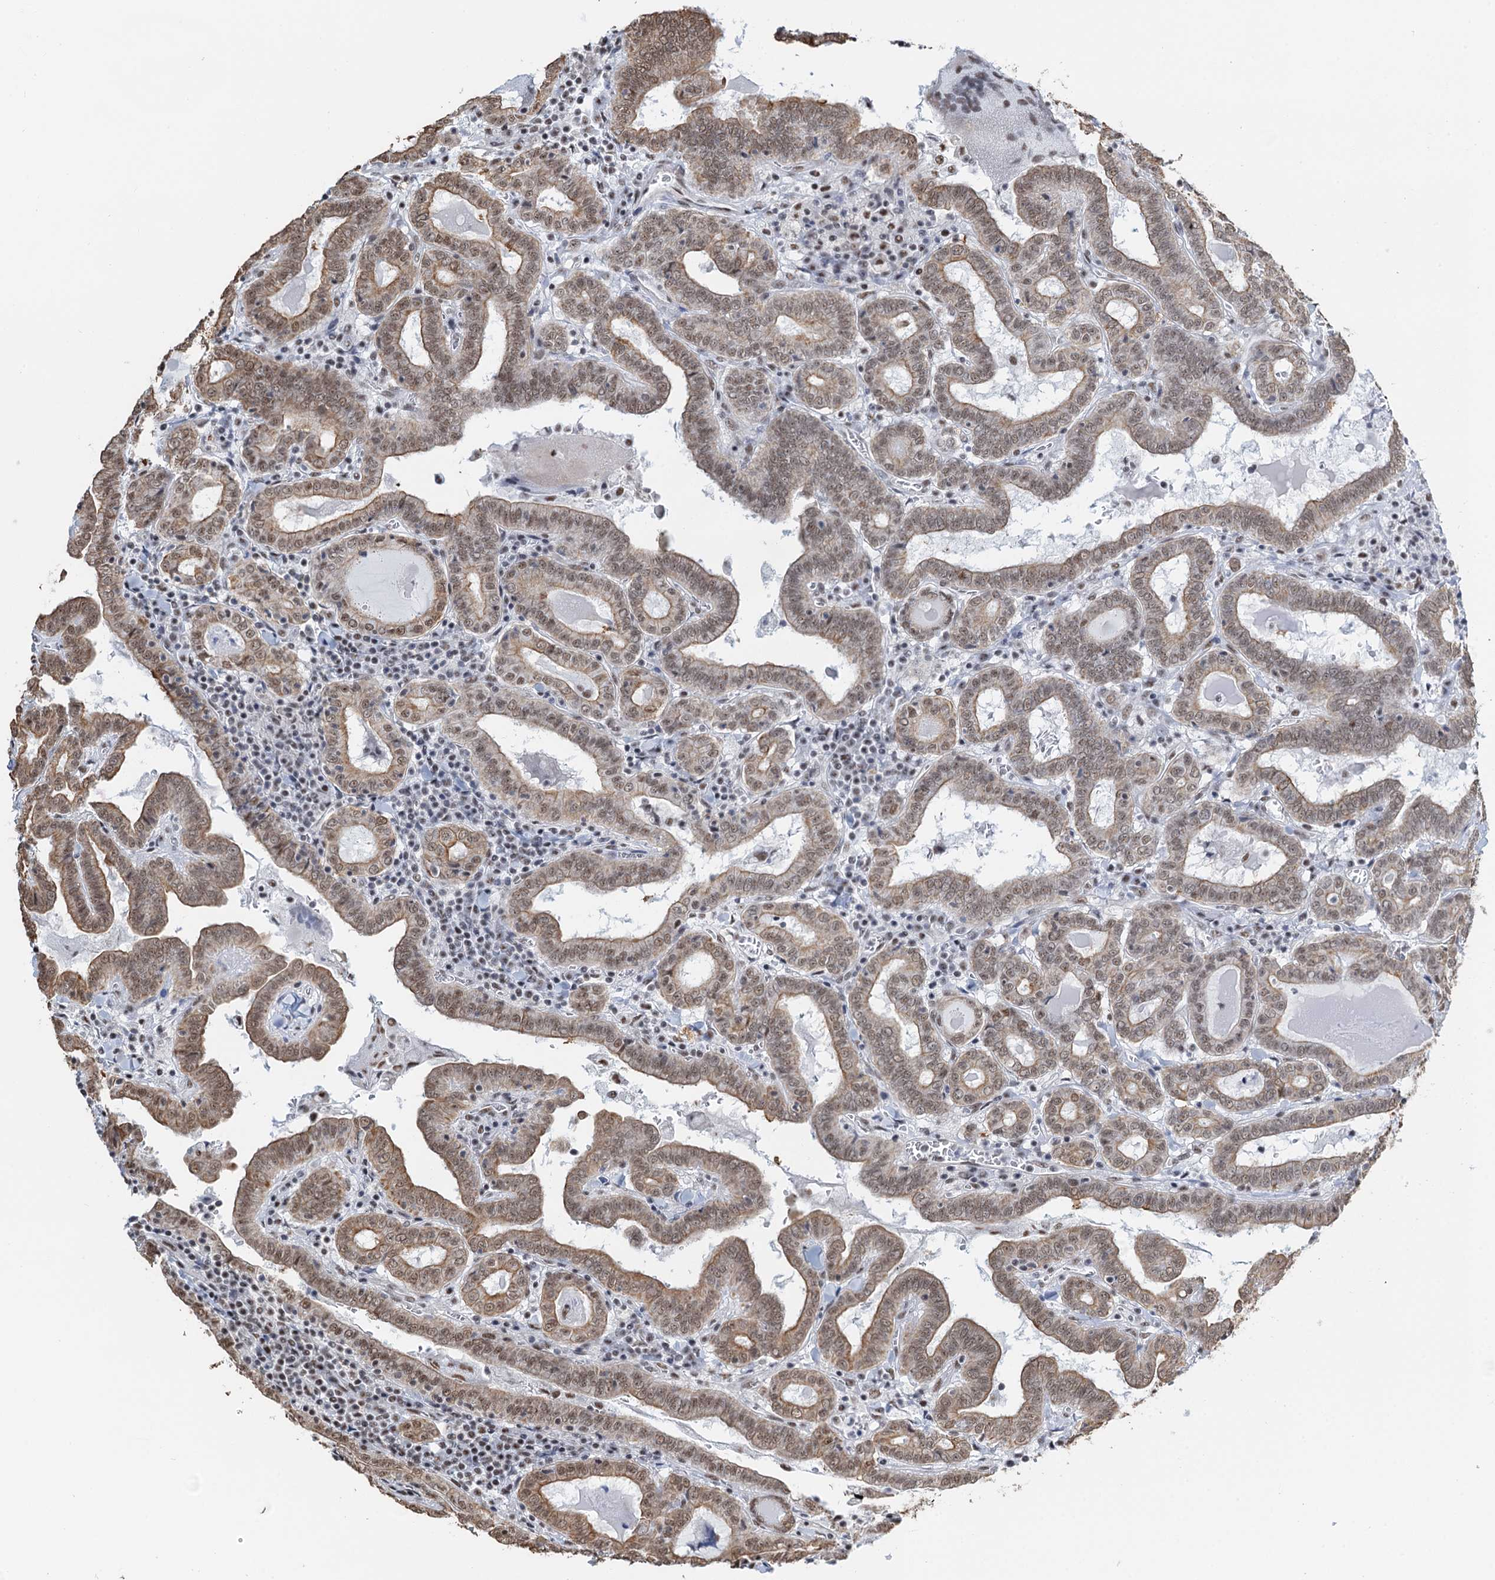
{"staining": {"intensity": "moderate", "quantity": ">75%", "location": "cytoplasmic/membranous,nuclear"}, "tissue": "thyroid cancer", "cell_type": "Tumor cells", "image_type": "cancer", "snomed": [{"axis": "morphology", "description": "Papillary adenocarcinoma, NOS"}, {"axis": "topography", "description": "Thyroid gland"}], "caption": "Brown immunohistochemical staining in thyroid papillary adenocarcinoma exhibits moderate cytoplasmic/membranous and nuclear expression in approximately >75% of tumor cells.", "gene": "ZNF609", "patient": {"sex": "female", "age": 72}}